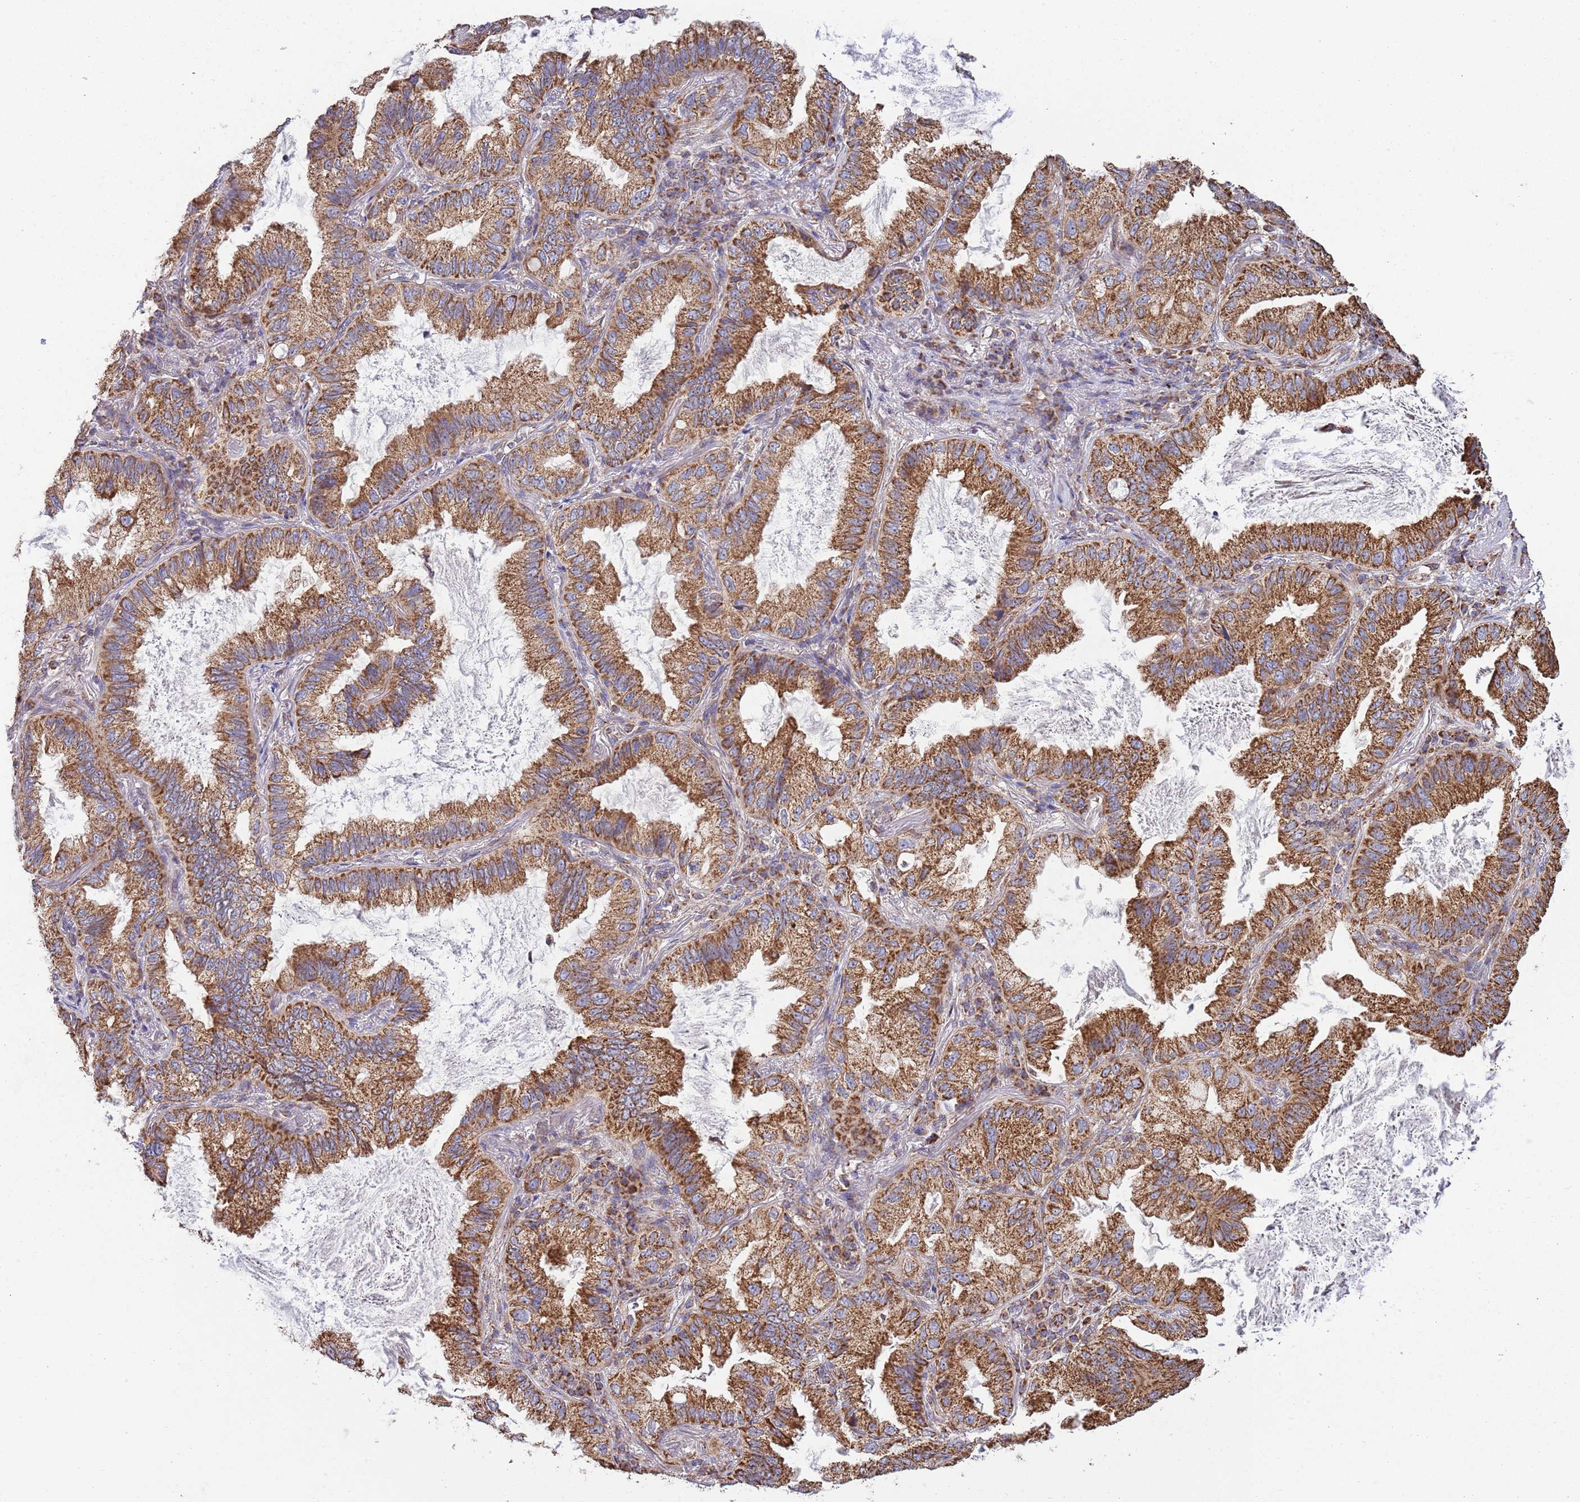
{"staining": {"intensity": "strong", "quantity": ">75%", "location": "cytoplasmic/membranous"}, "tissue": "lung cancer", "cell_type": "Tumor cells", "image_type": "cancer", "snomed": [{"axis": "morphology", "description": "Adenocarcinoma, NOS"}, {"axis": "topography", "description": "Lung"}], "caption": "Lung cancer stained with DAB immunohistochemistry (IHC) demonstrates high levels of strong cytoplasmic/membranous expression in about >75% of tumor cells.", "gene": "VPS16", "patient": {"sex": "female", "age": 69}}